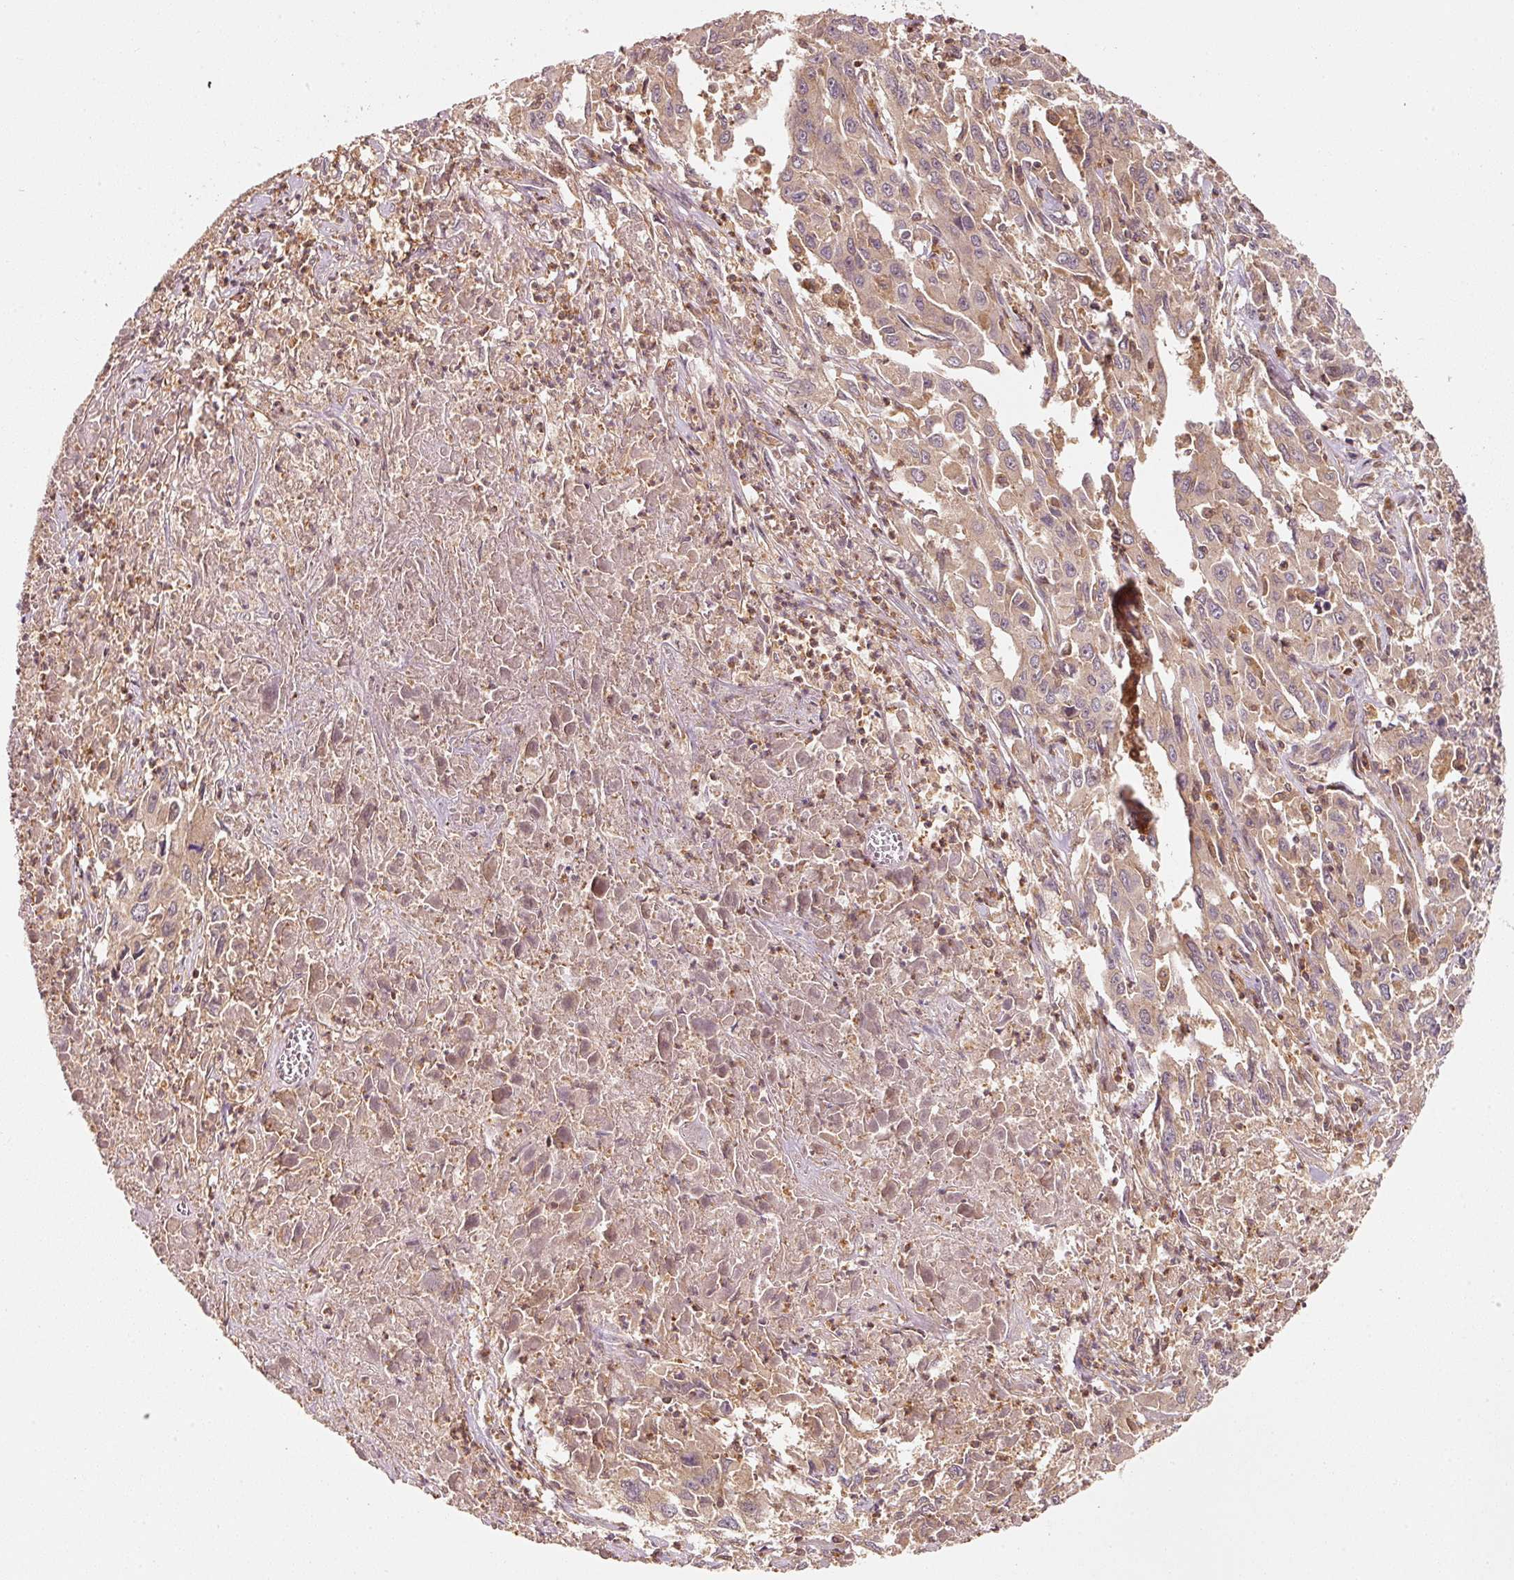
{"staining": {"intensity": "moderate", "quantity": ">75%", "location": "cytoplasmic/membranous"}, "tissue": "liver cancer", "cell_type": "Tumor cells", "image_type": "cancer", "snomed": [{"axis": "morphology", "description": "Carcinoma, Hepatocellular, NOS"}, {"axis": "topography", "description": "Liver"}], "caption": "Approximately >75% of tumor cells in human liver hepatocellular carcinoma show moderate cytoplasmic/membranous protein expression as visualized by brown immunohistochemical staining.", "gene": "RRAS2", "patient": {"sex": "male", "age": 63}}